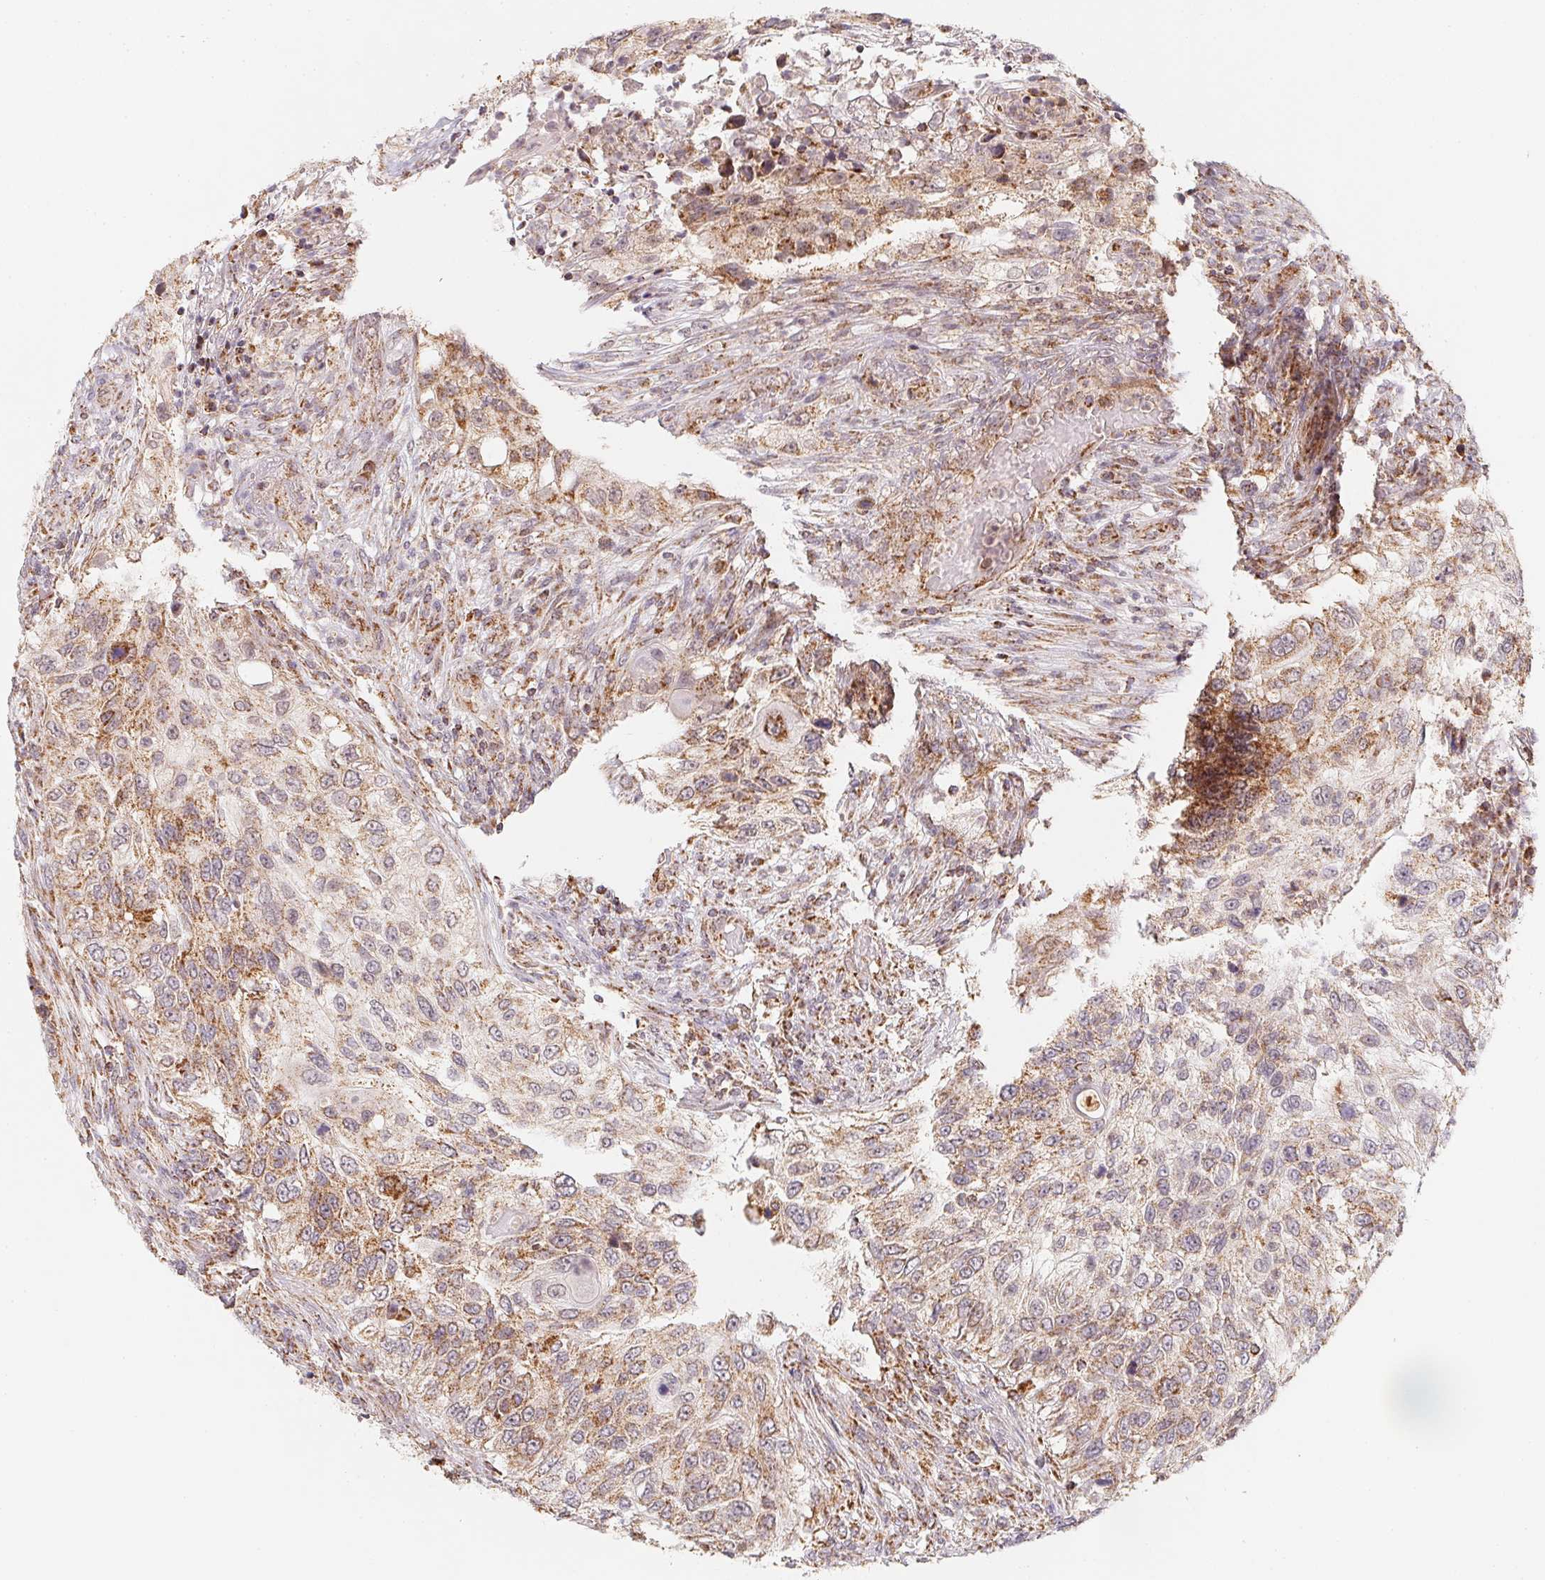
{"staining": {"intensity": "weak", "quantity": "25%-75%", "location": "cytoplasmic/membranous"}, "tissue": "urothelial cancer", "cell_type": "Tumor cells", "image_type": "cancer", "snomed": [{"axis": "morphology", "description": "Urothelial carcinoma, High grade"}, {"axis": "topography", "description": "Urinary bladder"}], "caption": "The histopathology image shows staining of high-grade urothelial carcinoma, revealing weak cytoplasmic/membranous protein staining (brown color) within tumor cells. Immunohistochemistry (ihc) stains the protein of interest in brown and the nuclei are stained blue.", "gene": "NDUFS6", "patient": {"sex": "female", "age": 60}}